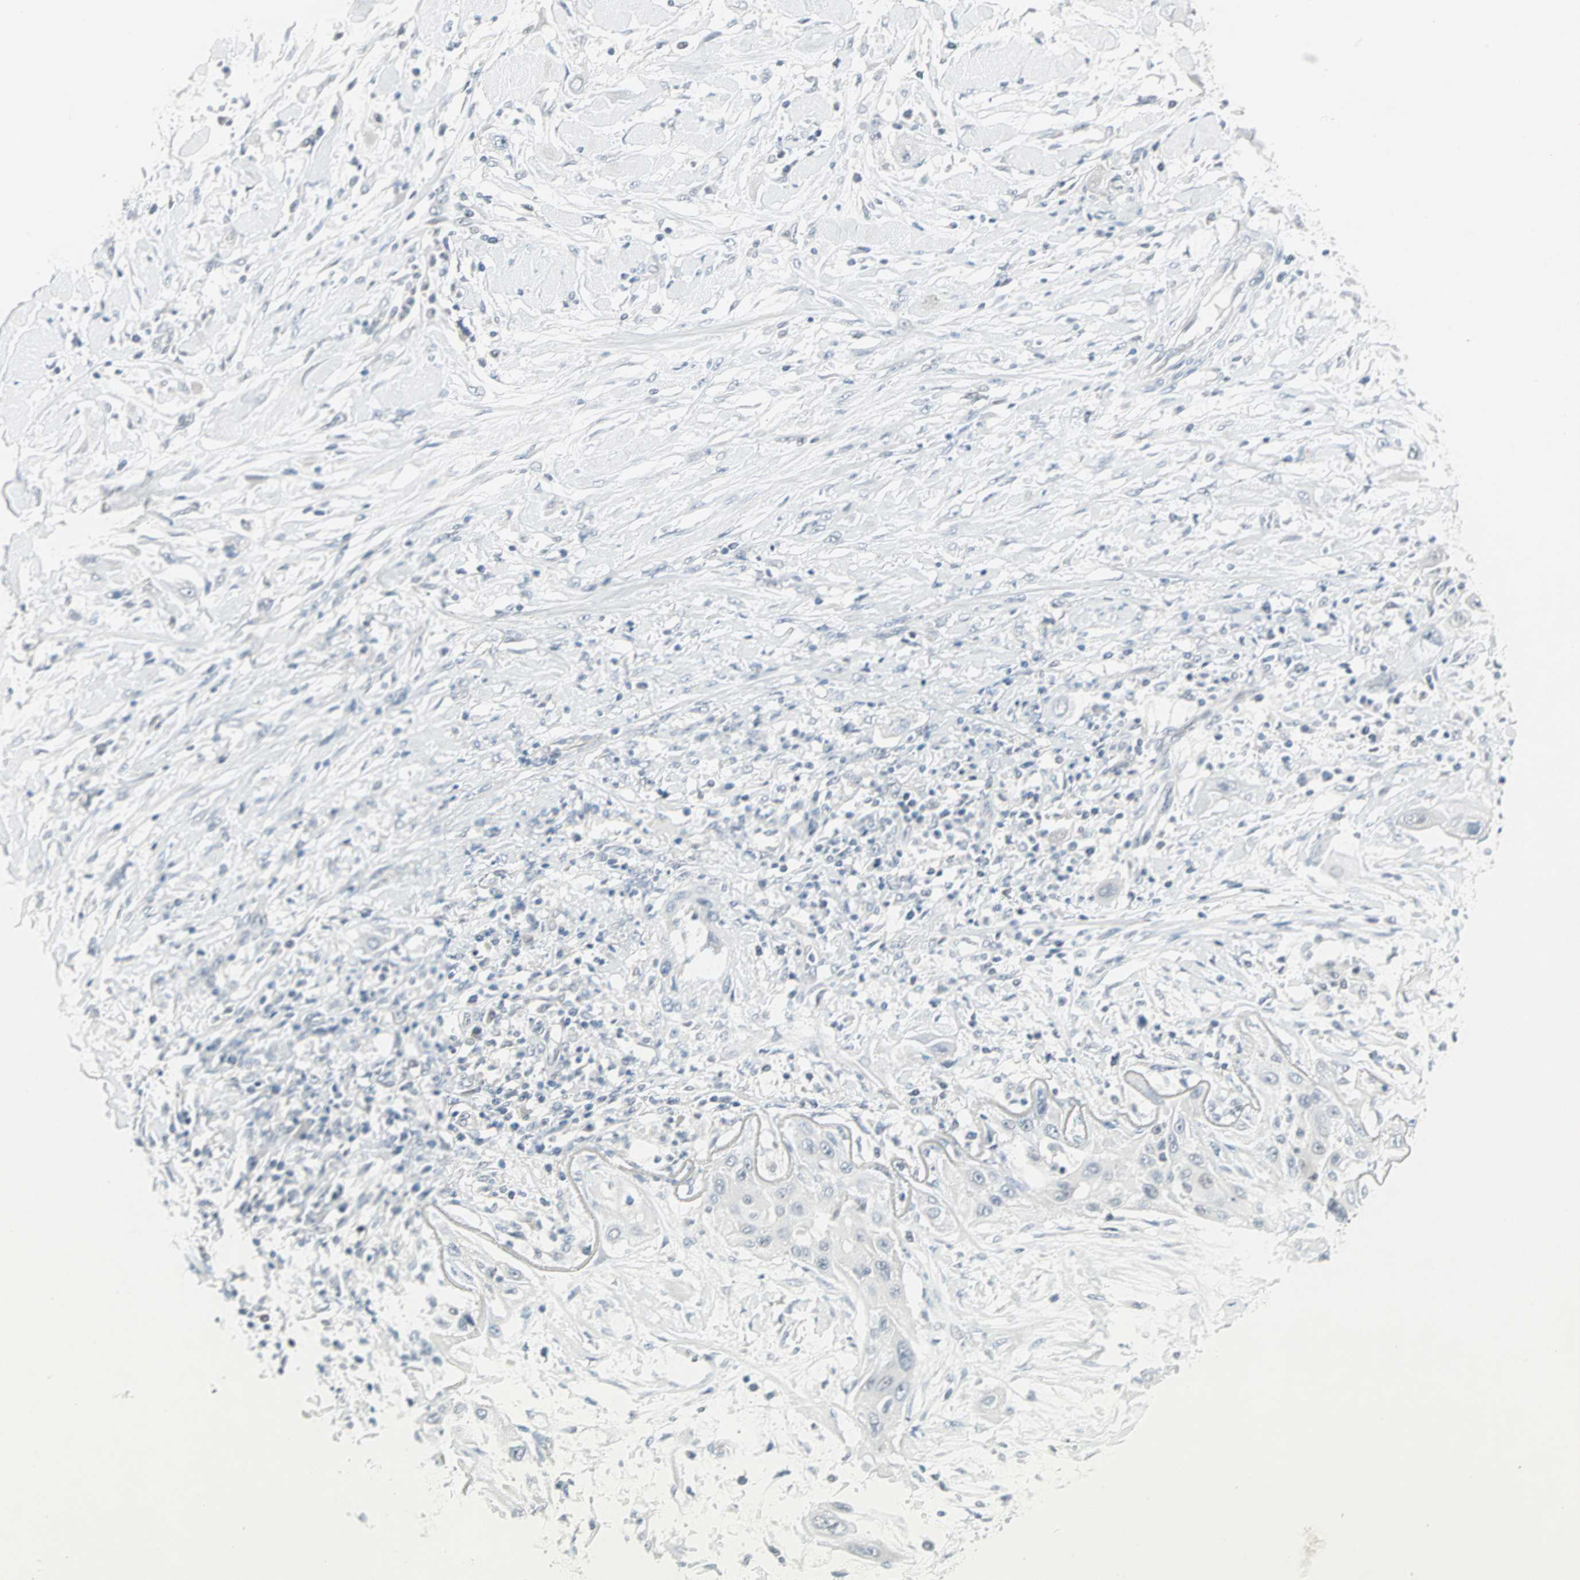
{"staining": {"intensity": "negative", "quantity": "none", "location": "none"}, "tissue": "lung cancer", "cell_type": "Tumor cells", "image_type": "cancer", "snomed": [{"axis": "morphology", "description": "Squamous cell carcinoma, NOS"}, {"axis": "topography", "description": "Lung"}], "caption": "Tumor cells are negative for brown protein staining in lung cancer. (DAB immunohistochemistry (IHC), high magnification).", "gene": "PTPA", "patient": {"sex": "female", "age": 47}}